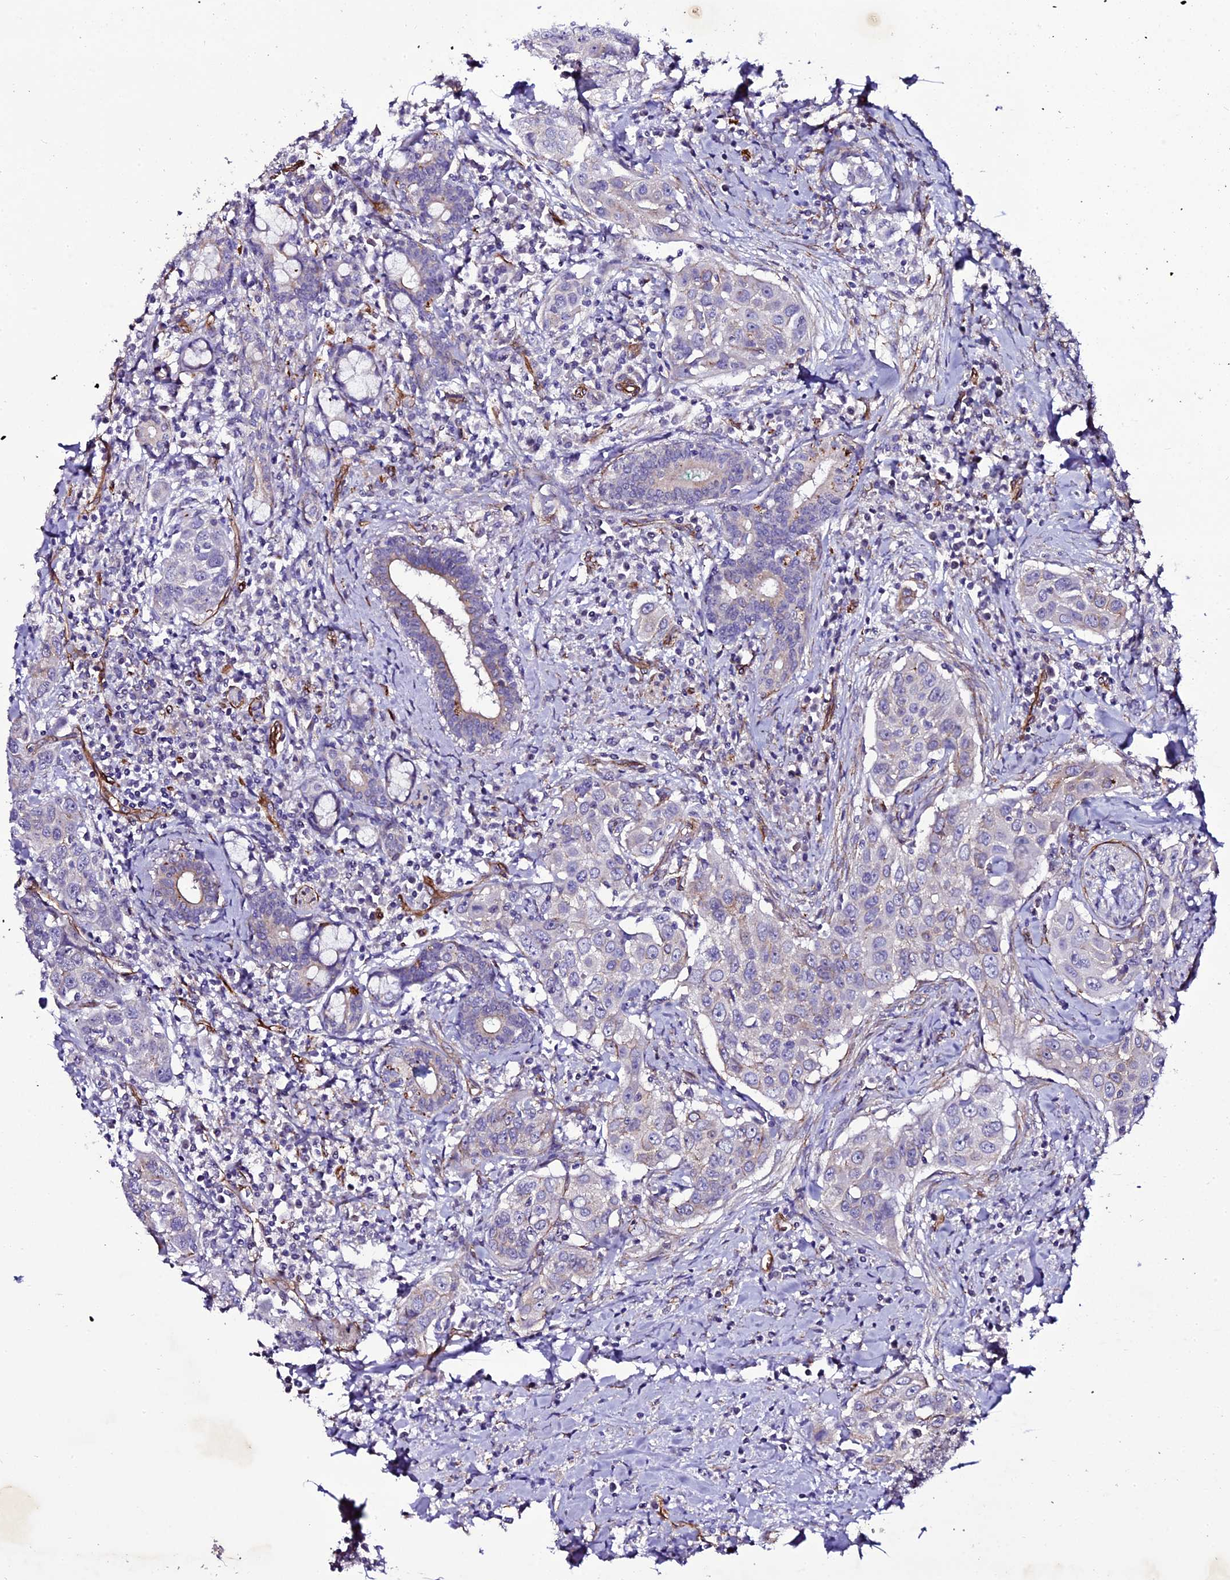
{"staining": {"intensity": "negative", "quantity": "none", "location": "none"}, "tissue": "head and neck cancer", "cell_type": "Tumor cells", "image_type": "cancer", "snomed": [{"axis": "morphology", "description": "Squamous cell carcinoma, NOS"}, {"axis": "topography", "description": "Oral tissue"}, {"axis": "topography", "description": "Head-Neck"}], "caption": "Image shows no significant protein positivity in tumor cells of head and neck squamous cell carcinoma. (DAB immunohistochemistry visualized using brightfield microscopy, high magnification).", "gene": "MEX3C", "patient": {"sex": "female", "age": 50}}